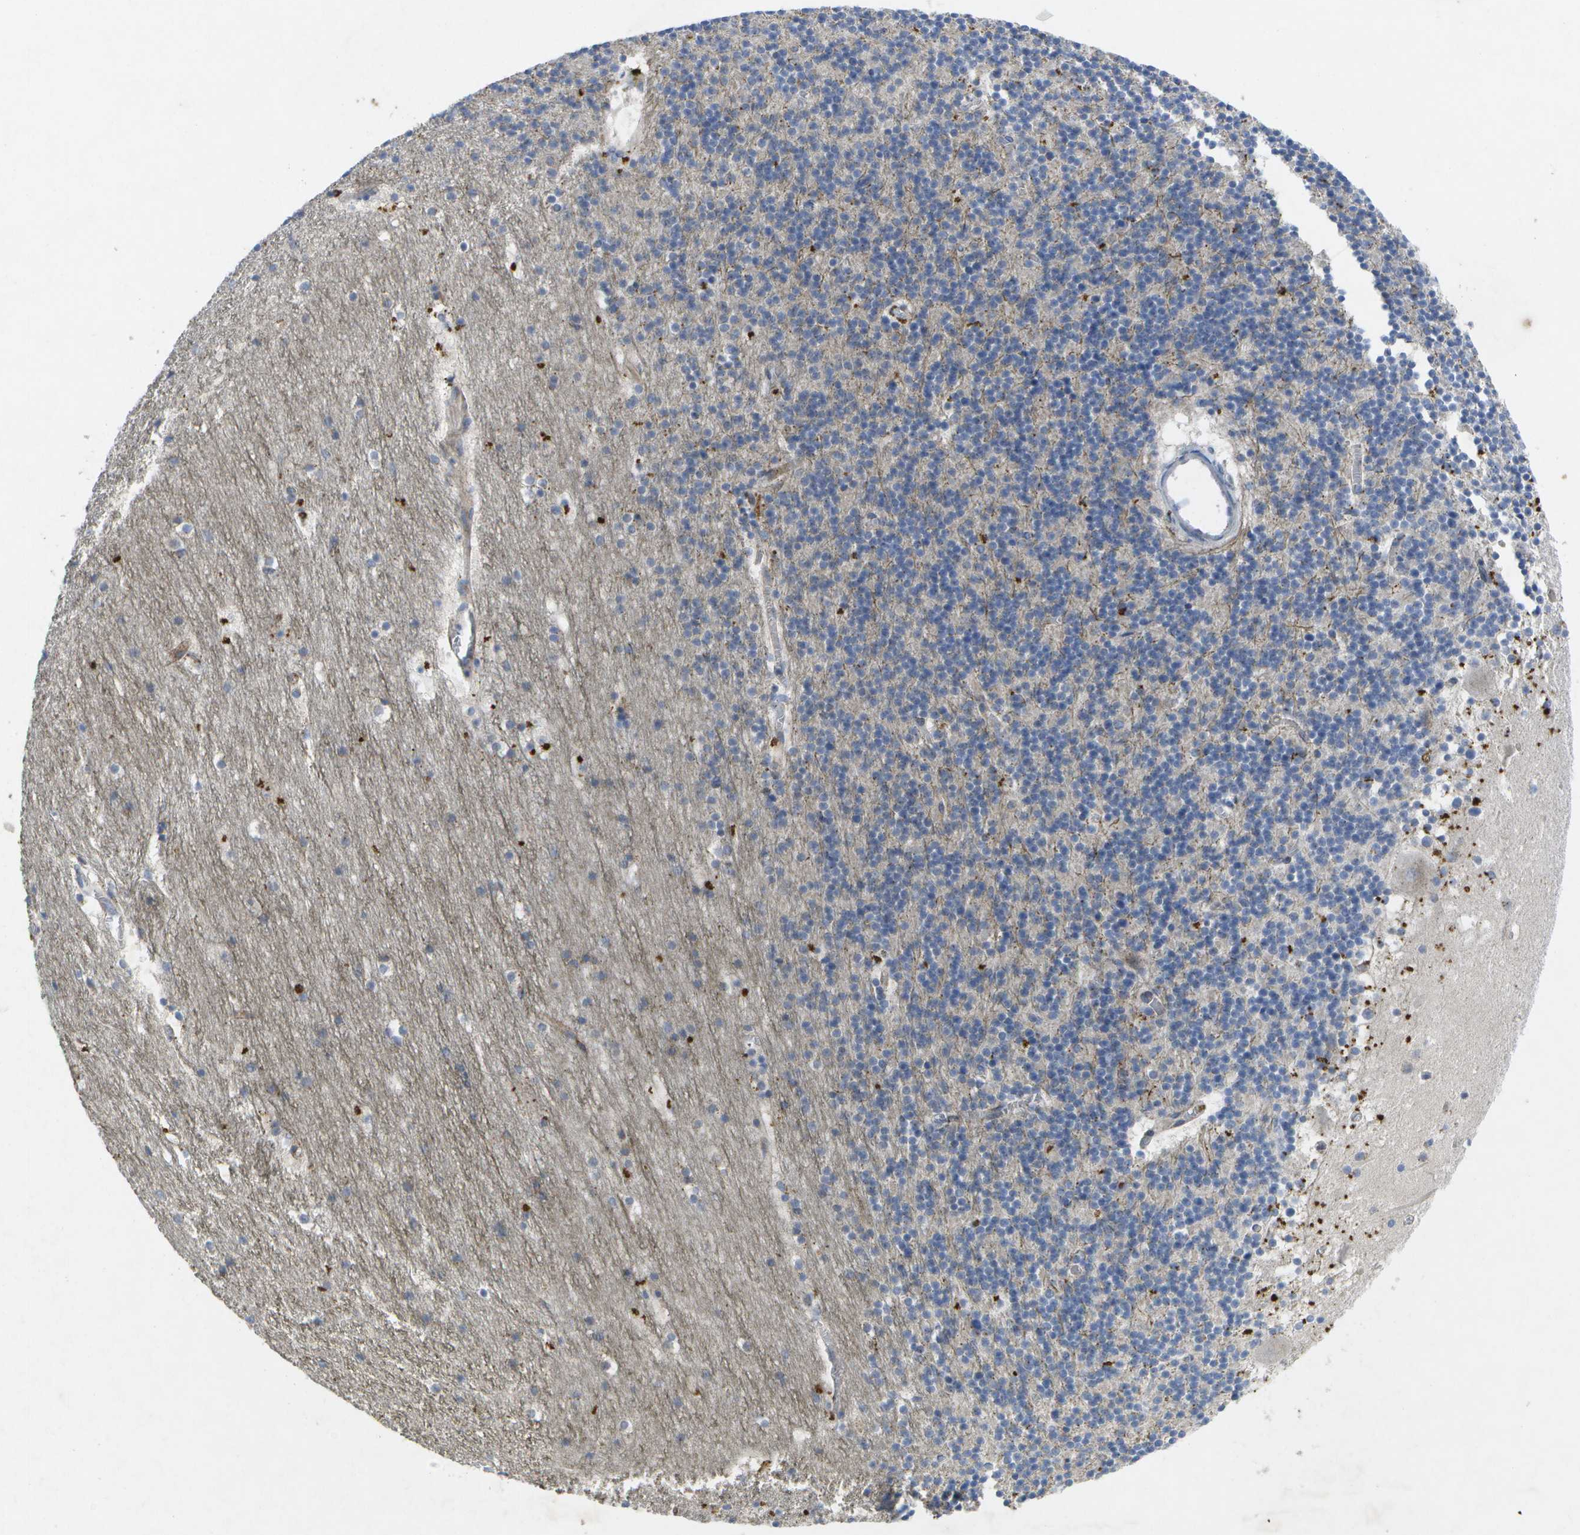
{"staining": {"intensity": "negative", "quantity": "none", "location": "none"}, "tissue": "cerebellum", "cell_type": "Cells in granular layer", "image_type": "normal", "snomed": [{"axis": "morphology", "description": "Normal tissue, NOS"}, {"axis": "topography", "description": "Cerebellum"}], "caption": "DAB (3,3'-diaminobenzidine) immunohistochemical staining of benign cerebellum demonstrates no significant staining in cells in granular layer. Brightfield microscopy of immunohistochemistry stained with DAB (3,3'-diaminobenzidine) (brown) and hematoxylin (blue), captured at high magnification.", "gene": "KDELR1", "patient": {"sex": "male", "age": 45}}